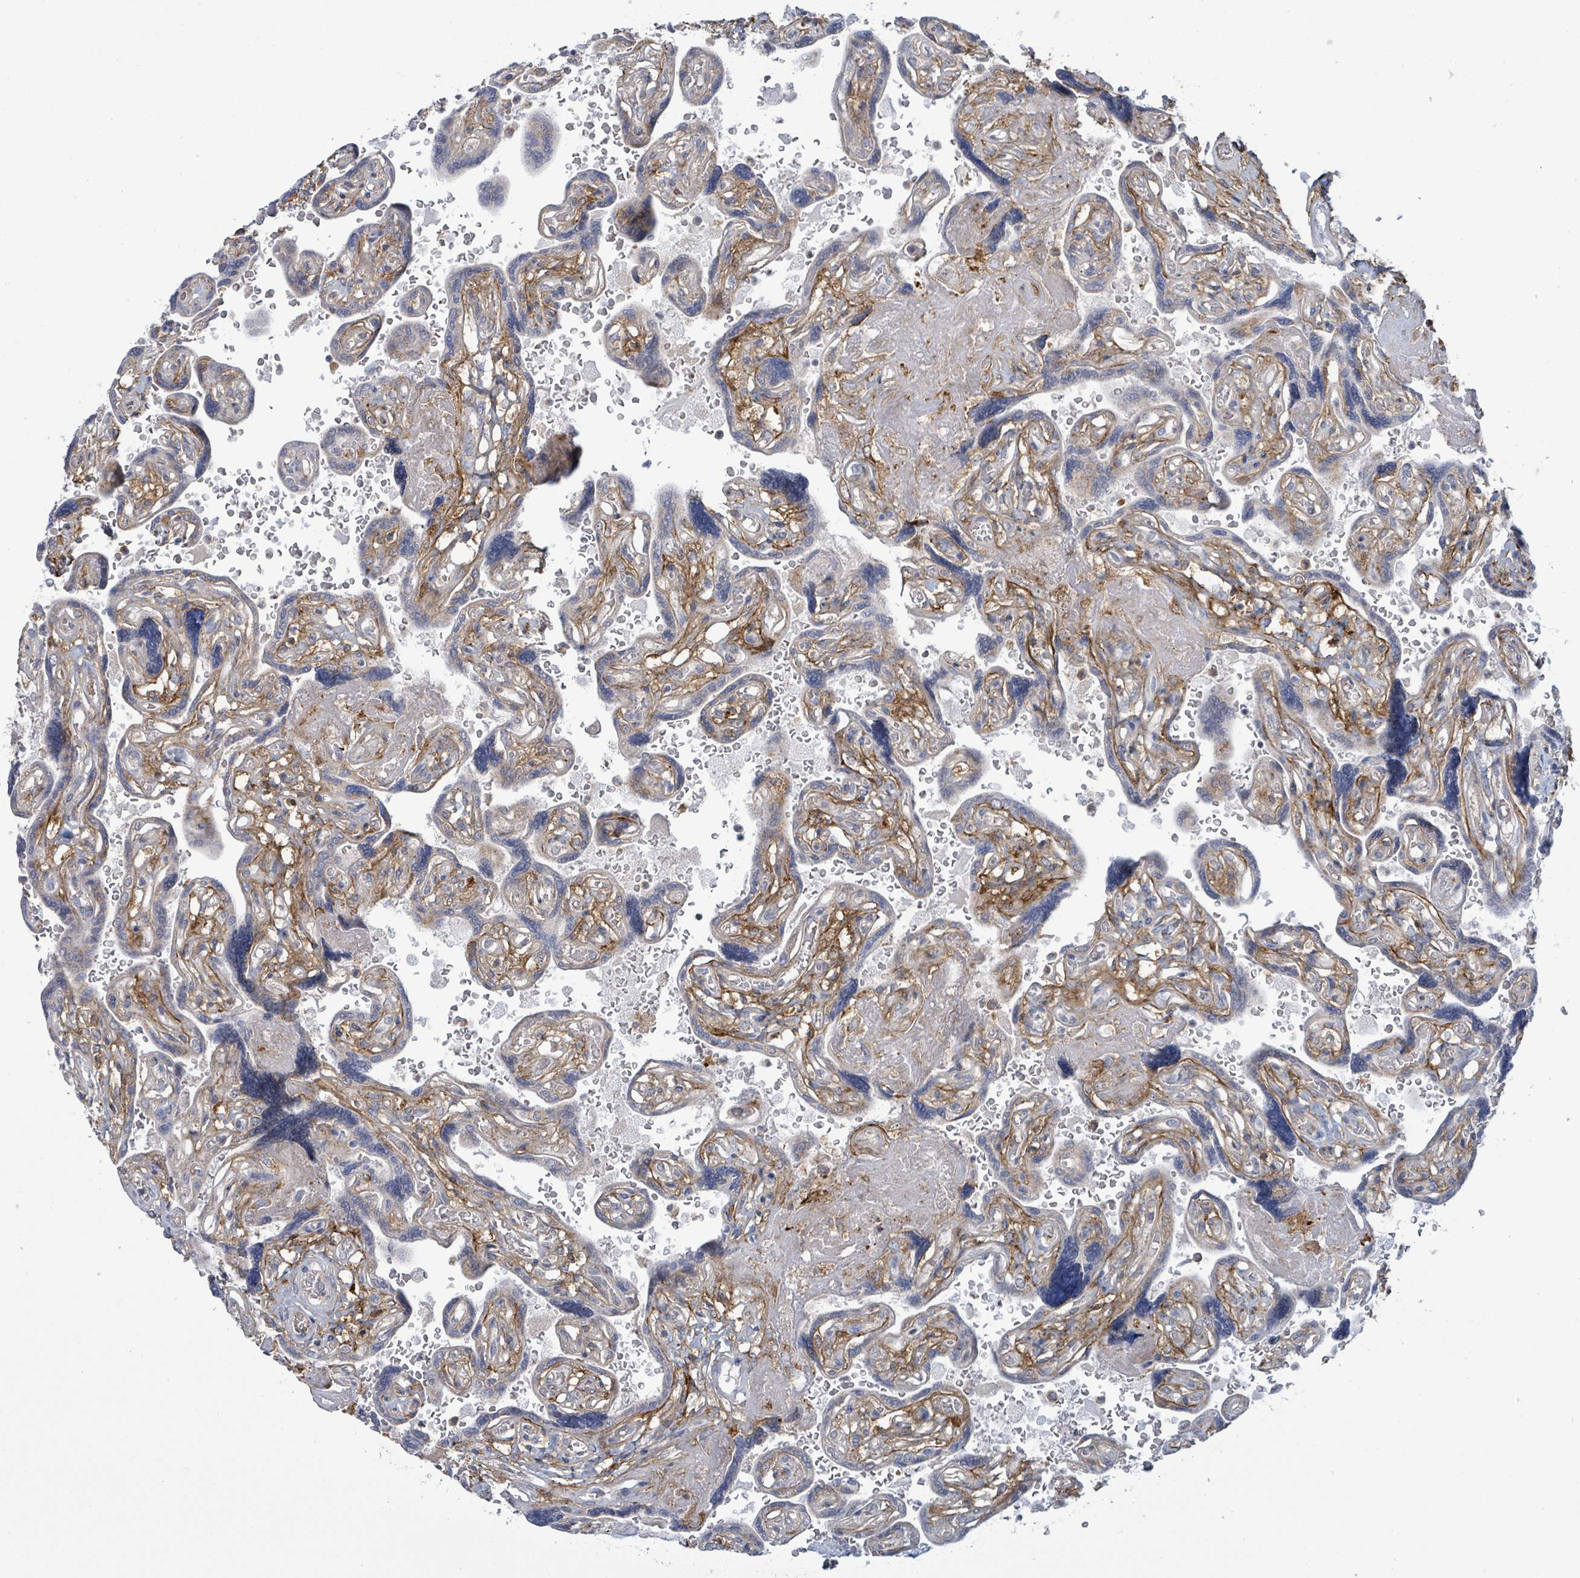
{"staining": {"intensity": "negative", "quantity": "none", "location": "none"}, "tissue": "placenta", "cell_type": "Trophoblastic cells", "image_type": "normal", "snomed": [{"axis": "morphology", "description": "Normal tissue, NOS"}, {"axis": "topography", "description": "Placenta"}], "caption": "This is a photomicrograph of immunohistochemistry staining of normal placenta, which shows no expression in trophoblastic cells.", "gene": "EGFL7", "patient": {"sex": "female", "age": 32}}